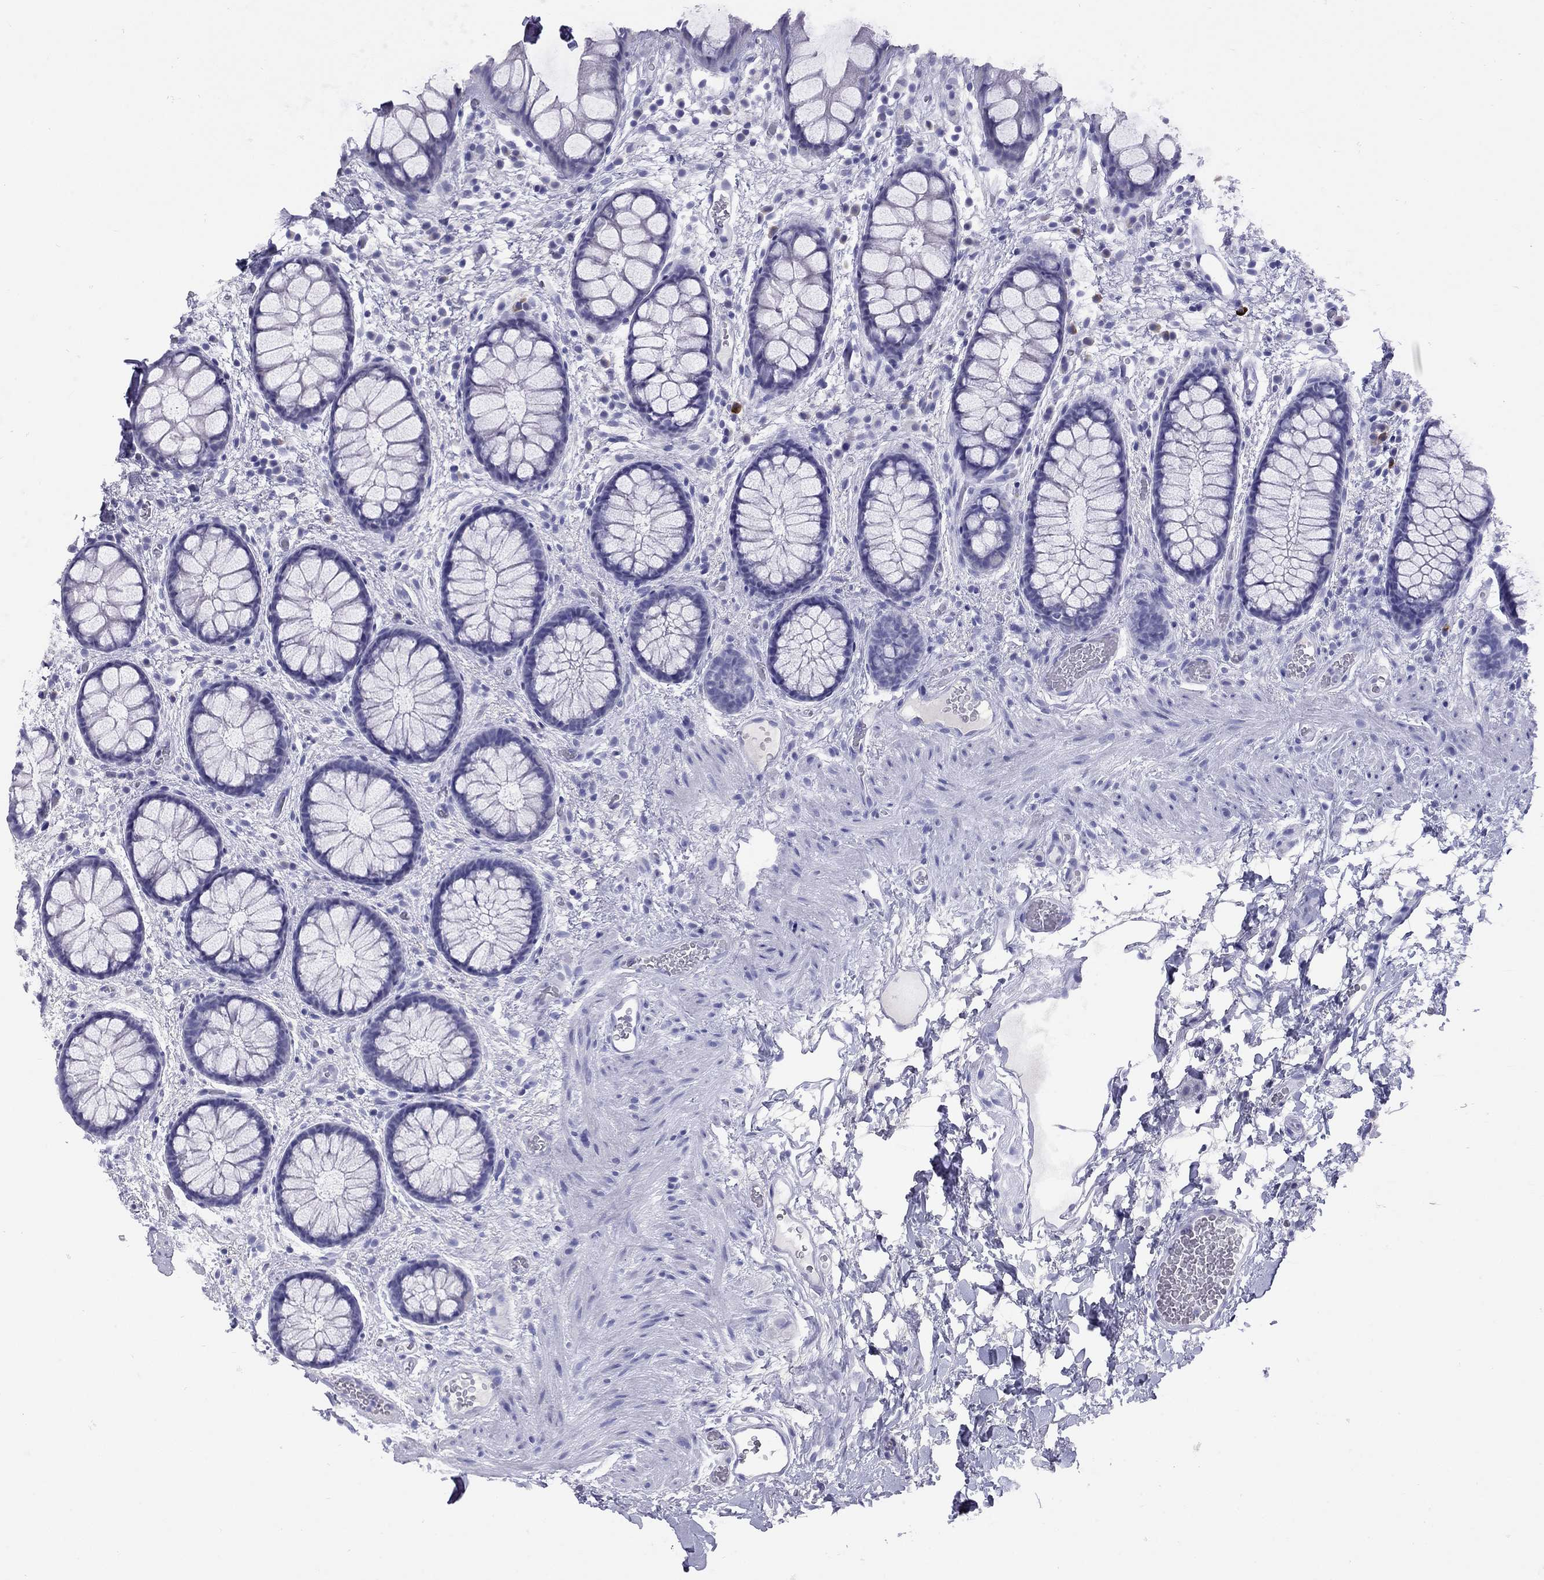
{"staining": {"intensity": "negative", "quantity": "none", "location": "none"}, "tissue": "rectum", "cell_type": "Glandular cells", "image_type": "normal", "snomed": [{"axis": "morphology", "description": "Normal tissue, NOS"}, {"axis": "topography", "description": "Rectum"}], "caption": "This is an immunohistochemistry (IHC) photomicrograph of normal human rectum. There is no expression in glandular cells.", "gene": "GRIA2", "patient": {"sex": "female", "age": 62}}